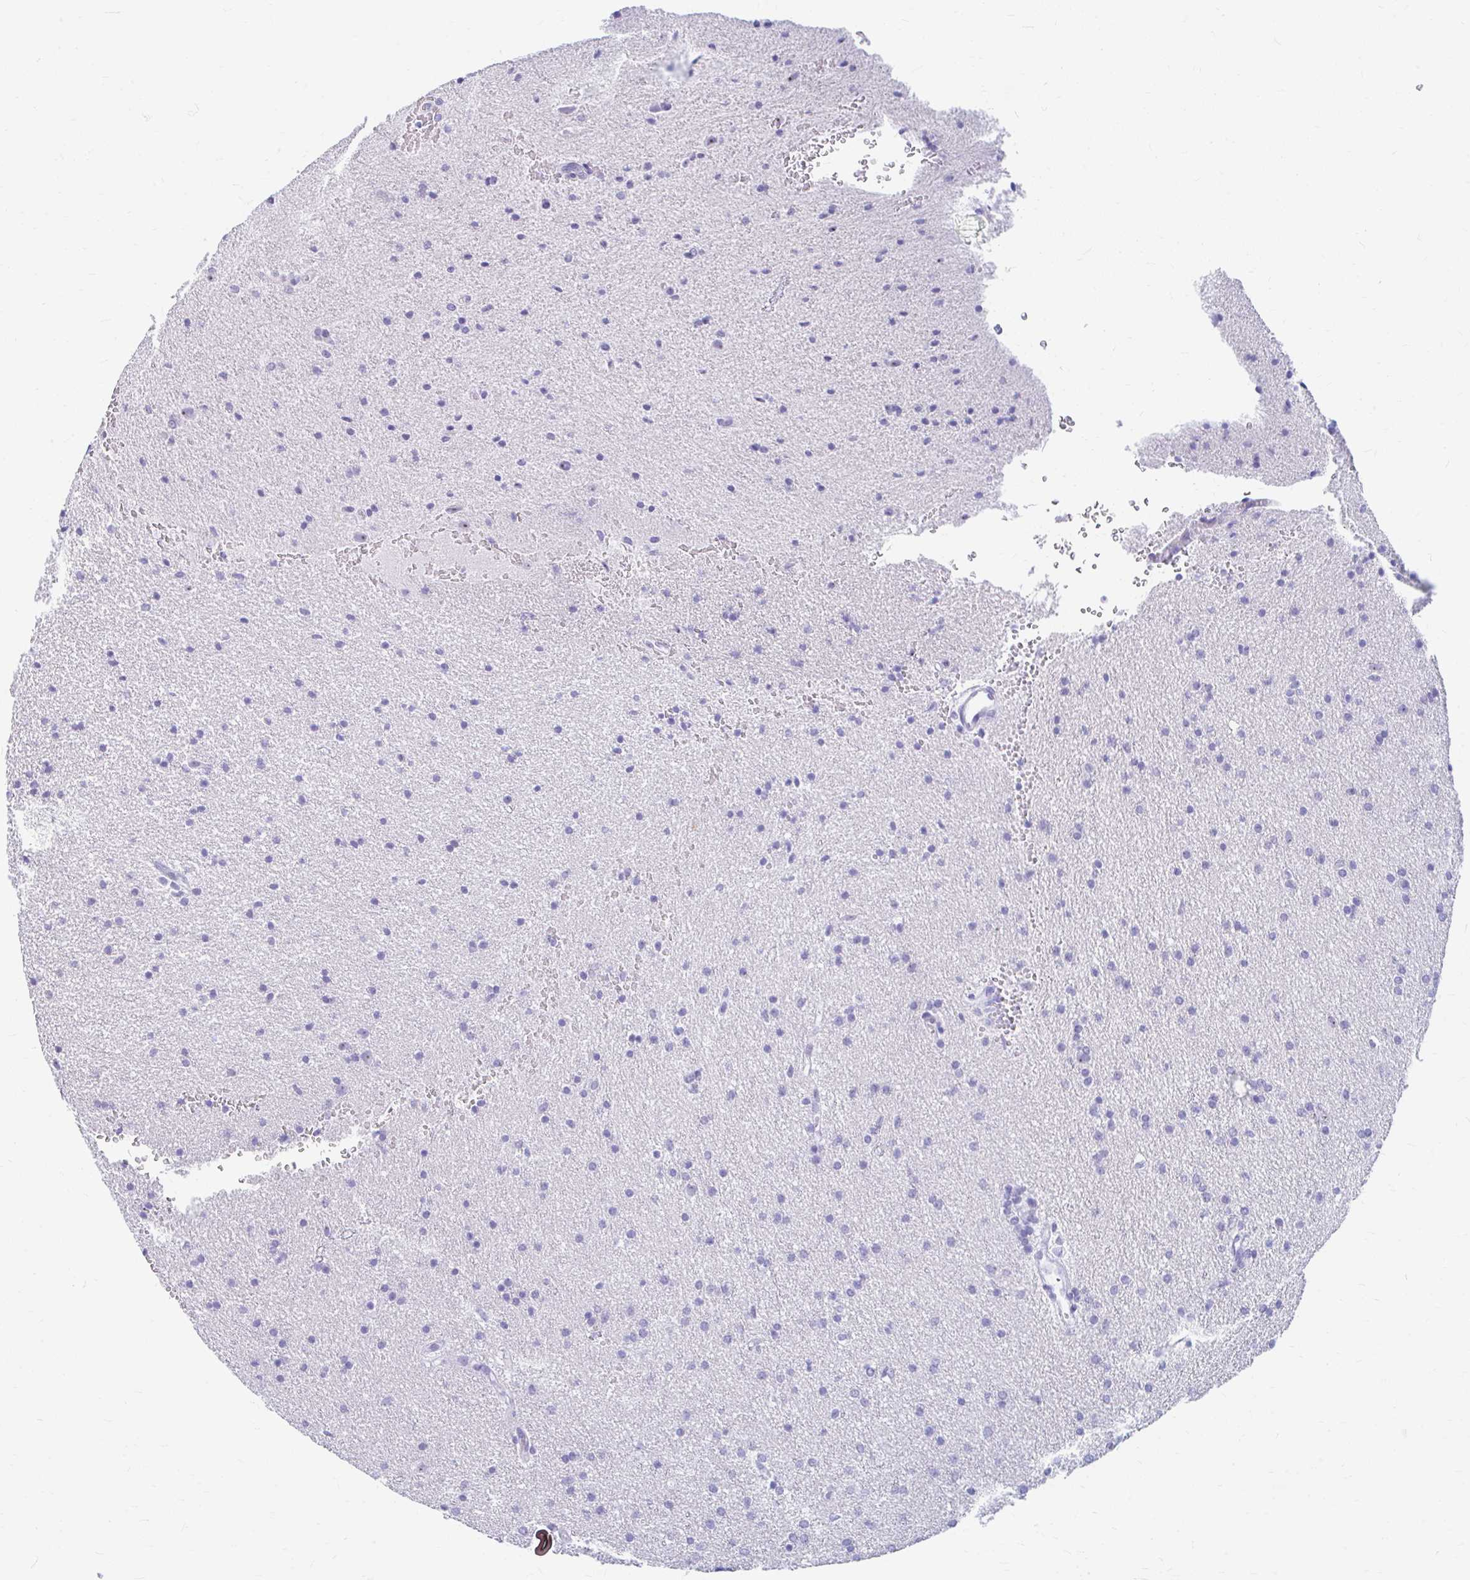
{"staining": {"intensity": "negative", "quantity": "none", "location": "none"}, "tissue": "glioma", "cell_type": "Tumor cells", "image_type": "cancer", "snomed": [{"axis": "morphology", "description": "Glioma, malignant, Low grade"}, {"axis": "topography", "description": "Brain"}], "caption": "Glioma was stained to show a protein in brown. There is no significant staining in tumor cells.", "gene": "FTSJ3", "patient": {"sex": "female", "age": 34}}